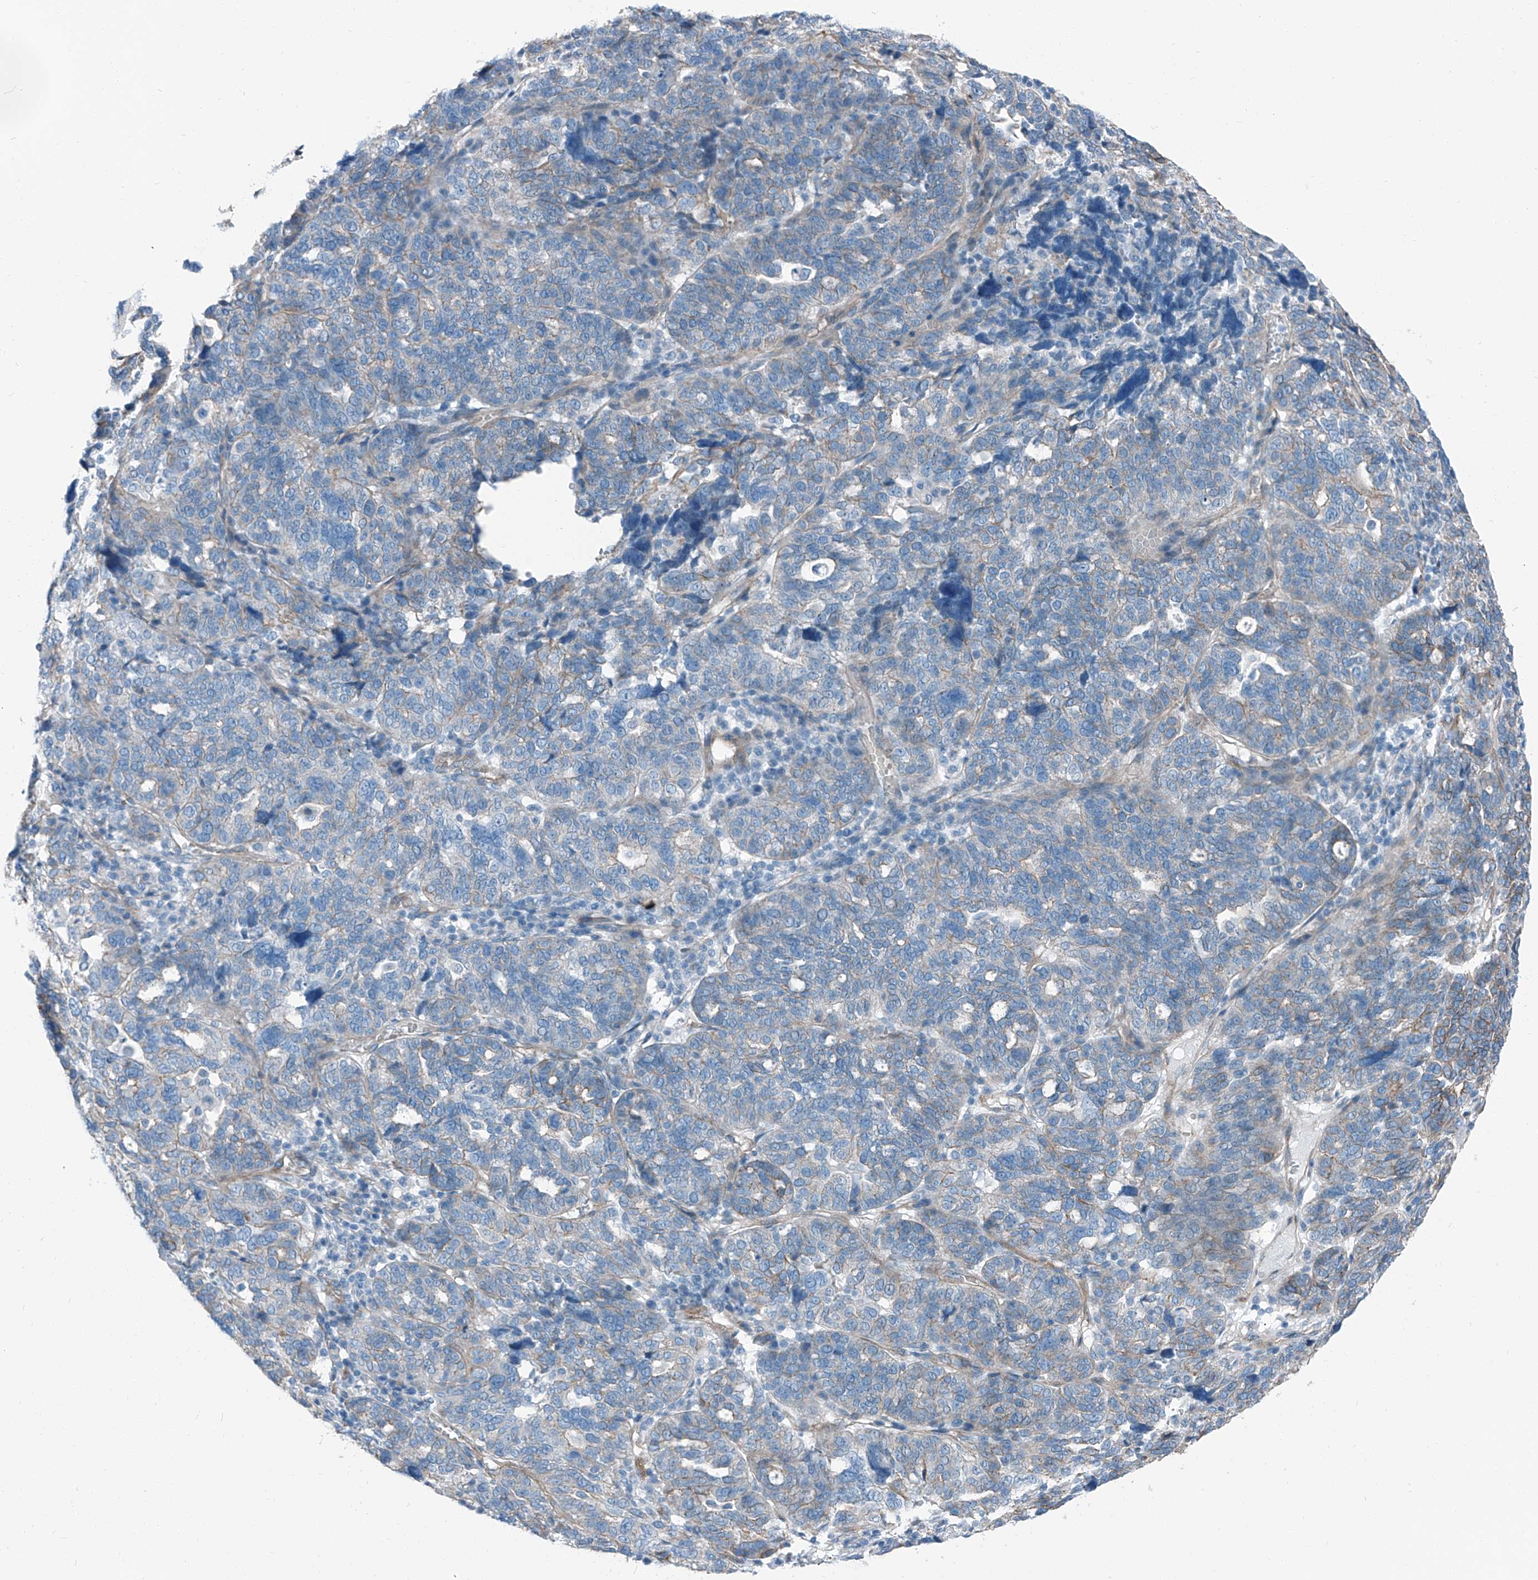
{"staining": {"intensity": "negative", "quantity": "none", "location": "none"}, "tissue": "ovarian cancer", "cell_type": "Tumor cells", "image_type": "cancer", "snomed": [{"axis": "morphology", "description": "Cystadenocarcinoma, serous, NOS"}, {"axis": "topography", "description": "Ovary"}], "caption": "Tumor cells are negative for brown protein staining in ovarian cancer. Brightfield microscopy of immunohistochemistry stained with DAB (3,3'-diaminobenzidine) (brown) and hematoxylin (blue), captured at high magnification.", "gene": "THEMIS2", "patient": {"sex": "female", "age": 59}}